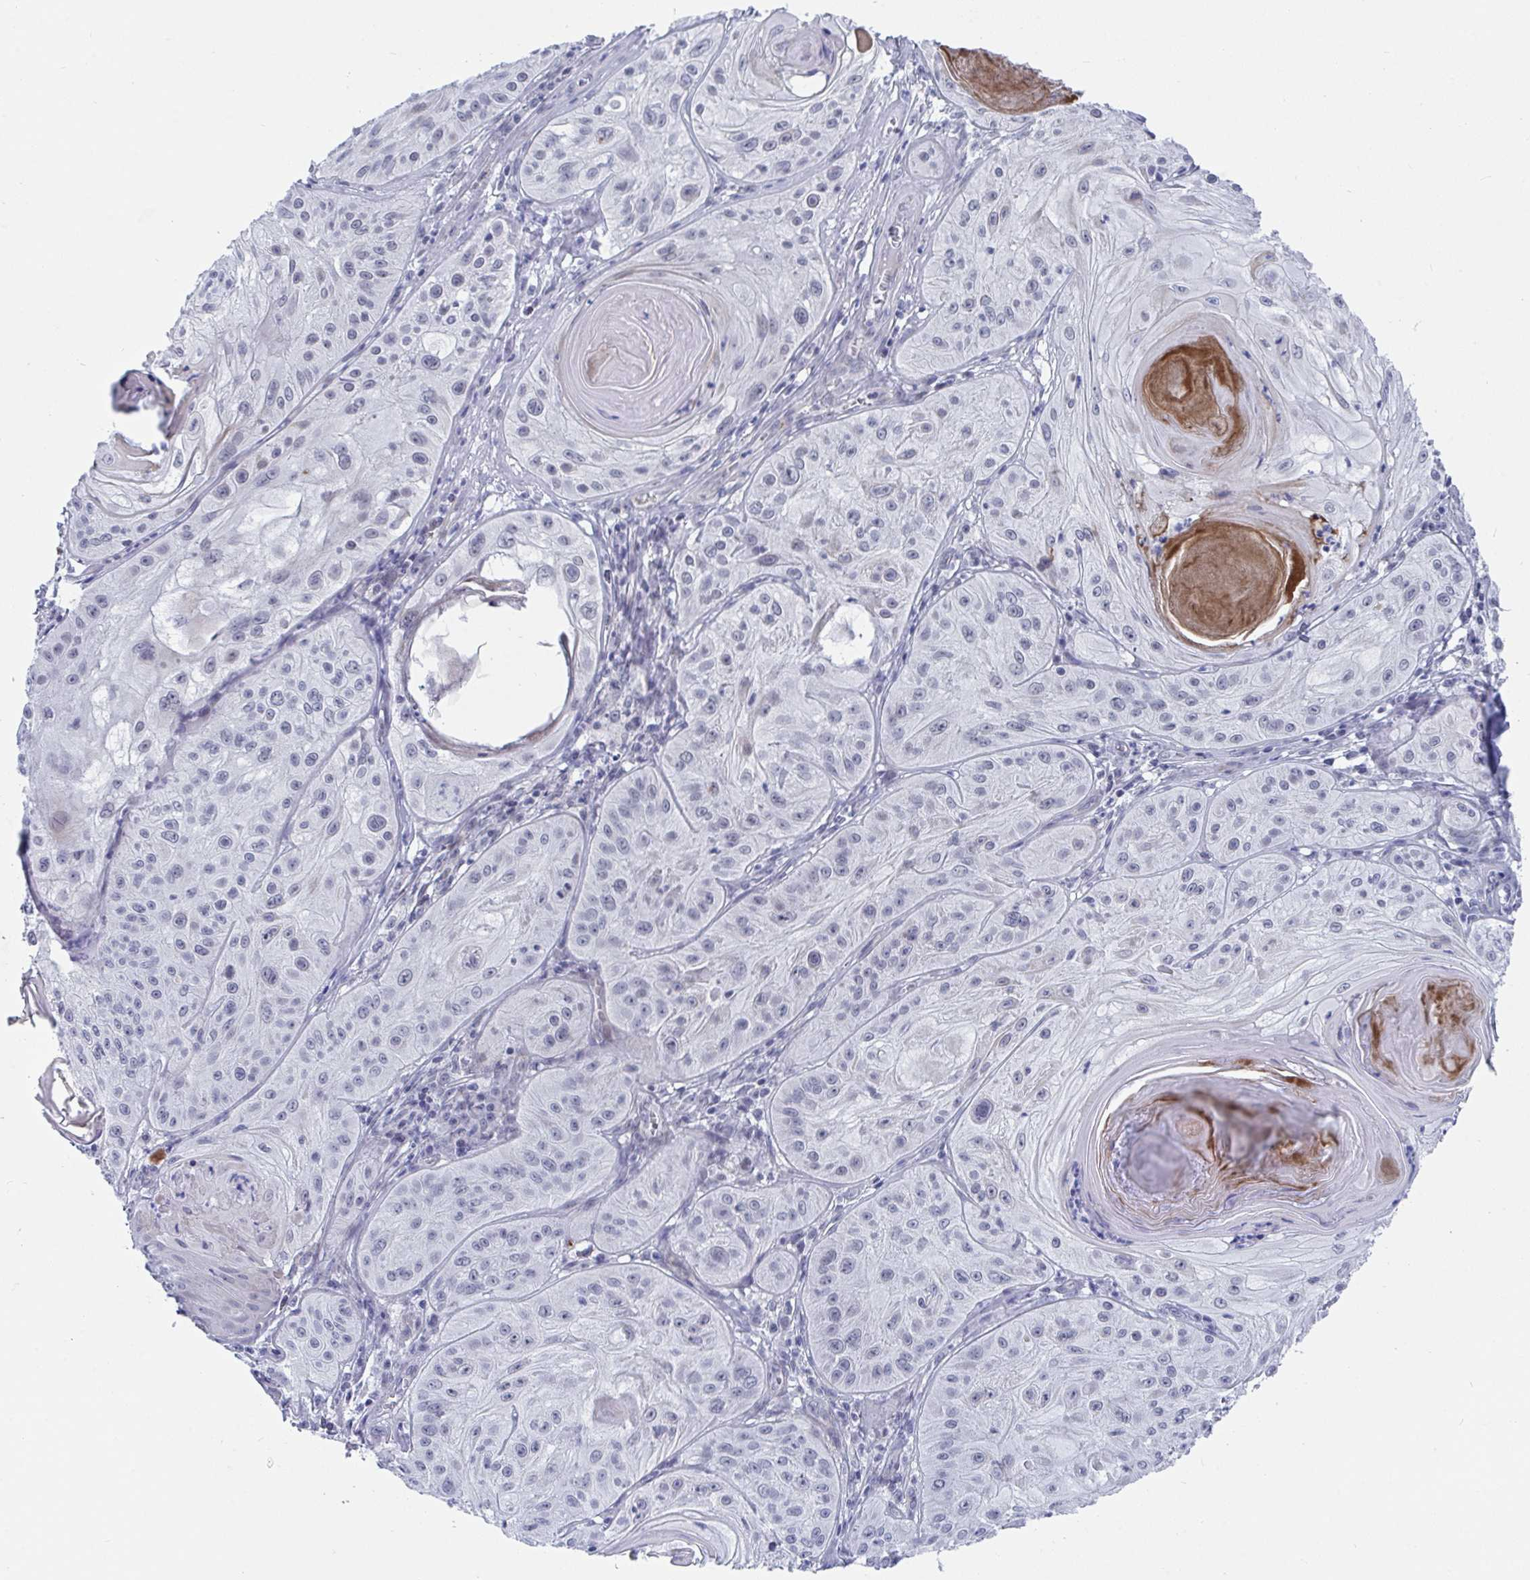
{"staining": {"intensity": "negative", "quantity": "none", "location": "none"}, "tissue": "skin cancer", "cell_type": "Tumor cells", "image_type": "cancer", "snomed": [{"axis": "morphology", "description": "Squamous cell carcinoma, NOS"}, {"axis": "topography", "description": "Skin"}], "caption": "The micrograph exhibits no significant expression in tumor cells of skin cancer (squamous cell carcinoma).", "gene": "DAOA", "patient": {"sex": "male", "age": 85}}